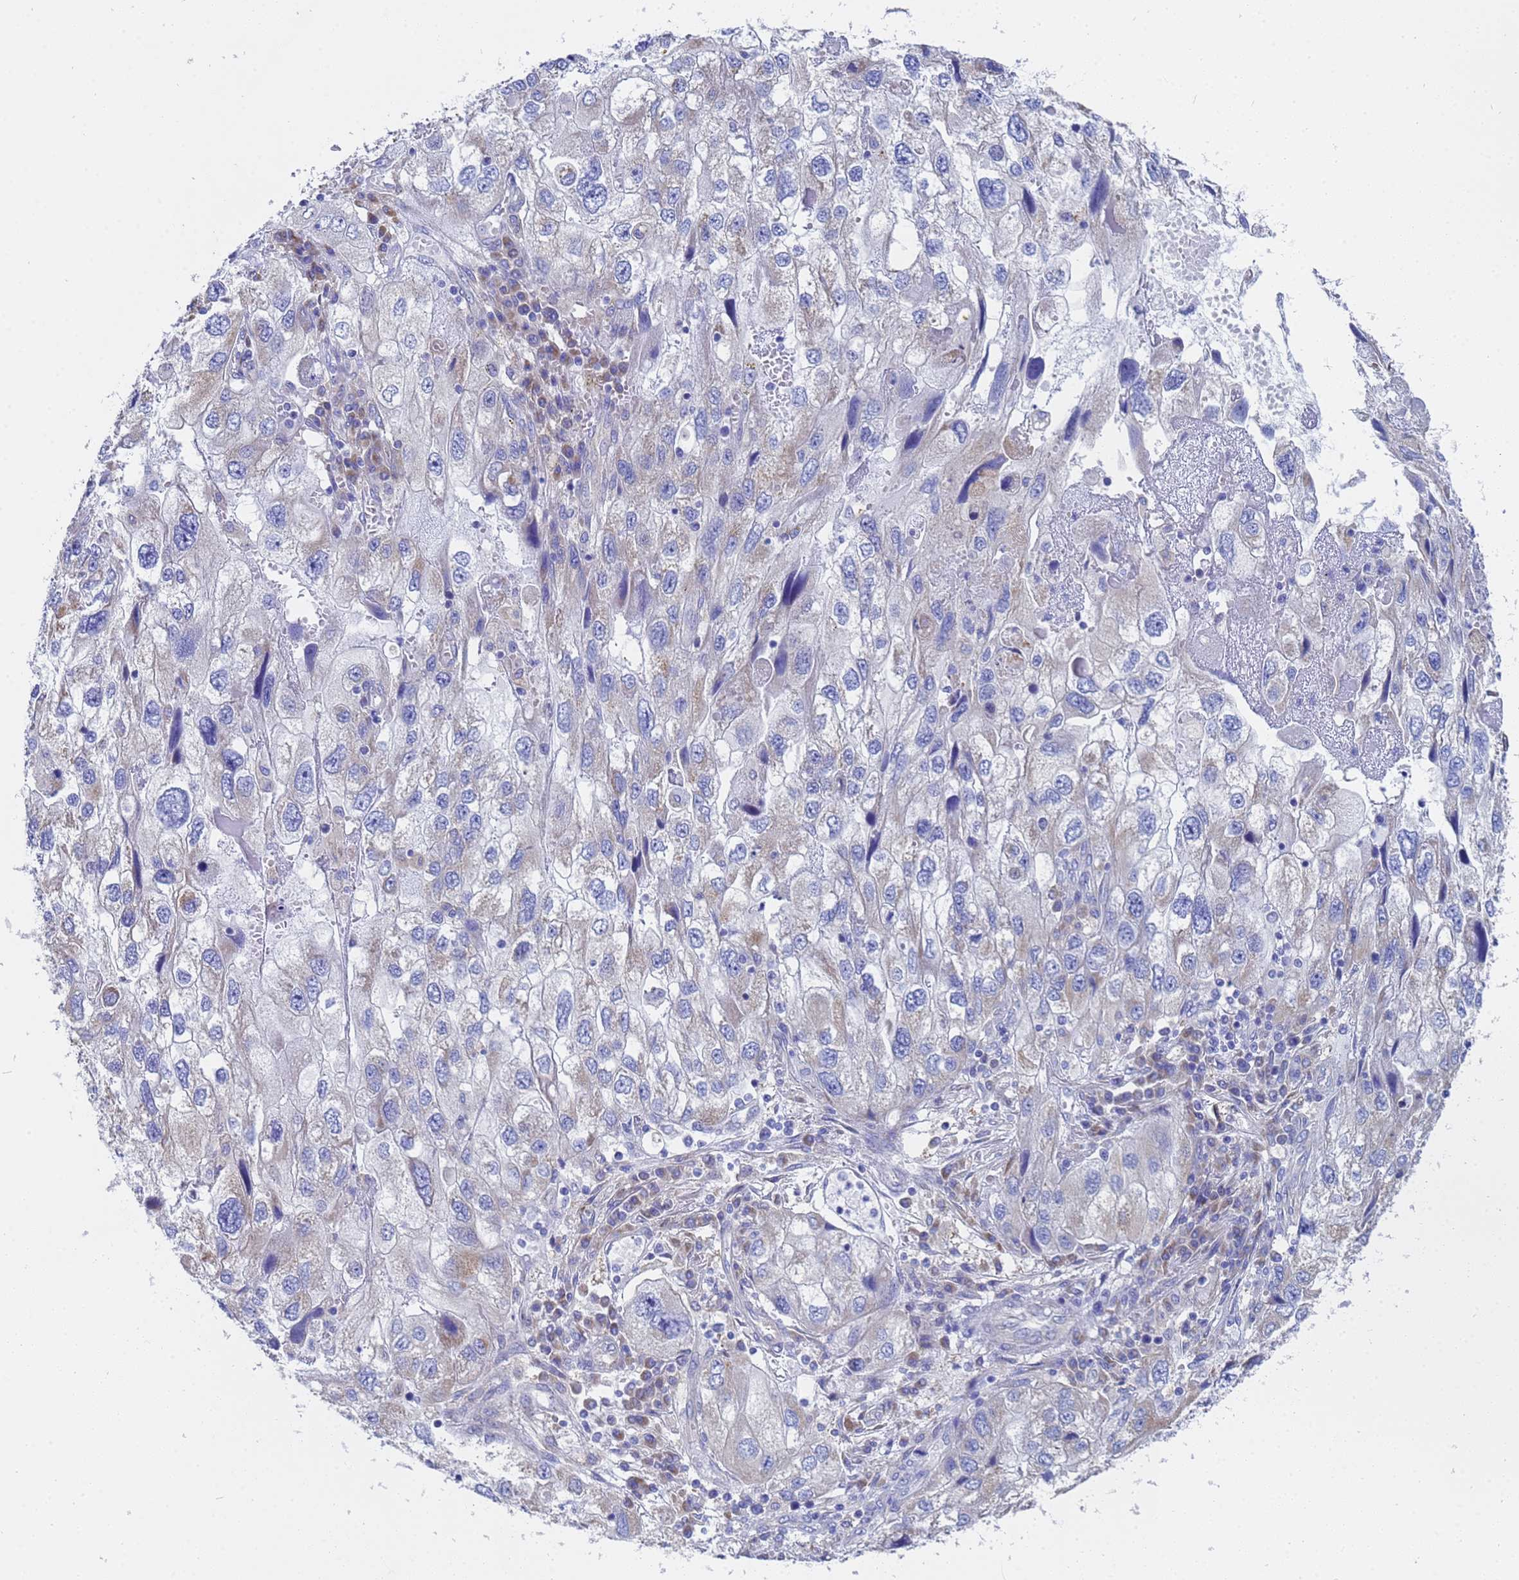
{"staining": {"intensity": "negative", "quantity": "none", "location": "none"}, "tissue": "endometrial cancer", "cell_type": "Tumor cells", "image_type": "cancer", "snomed": [{"axis": "morphology", "description": "Adenocarcinoma, NOS"}, {"axis": "topography", "description": "Endometrium"}], "caption": "Endometrial adenocarcinoma was stained to show a protein in brown. There is no significant staining in tumor cells.", "gene": "TM4SF4", "patient": {"sex": "female", "age": 49}}